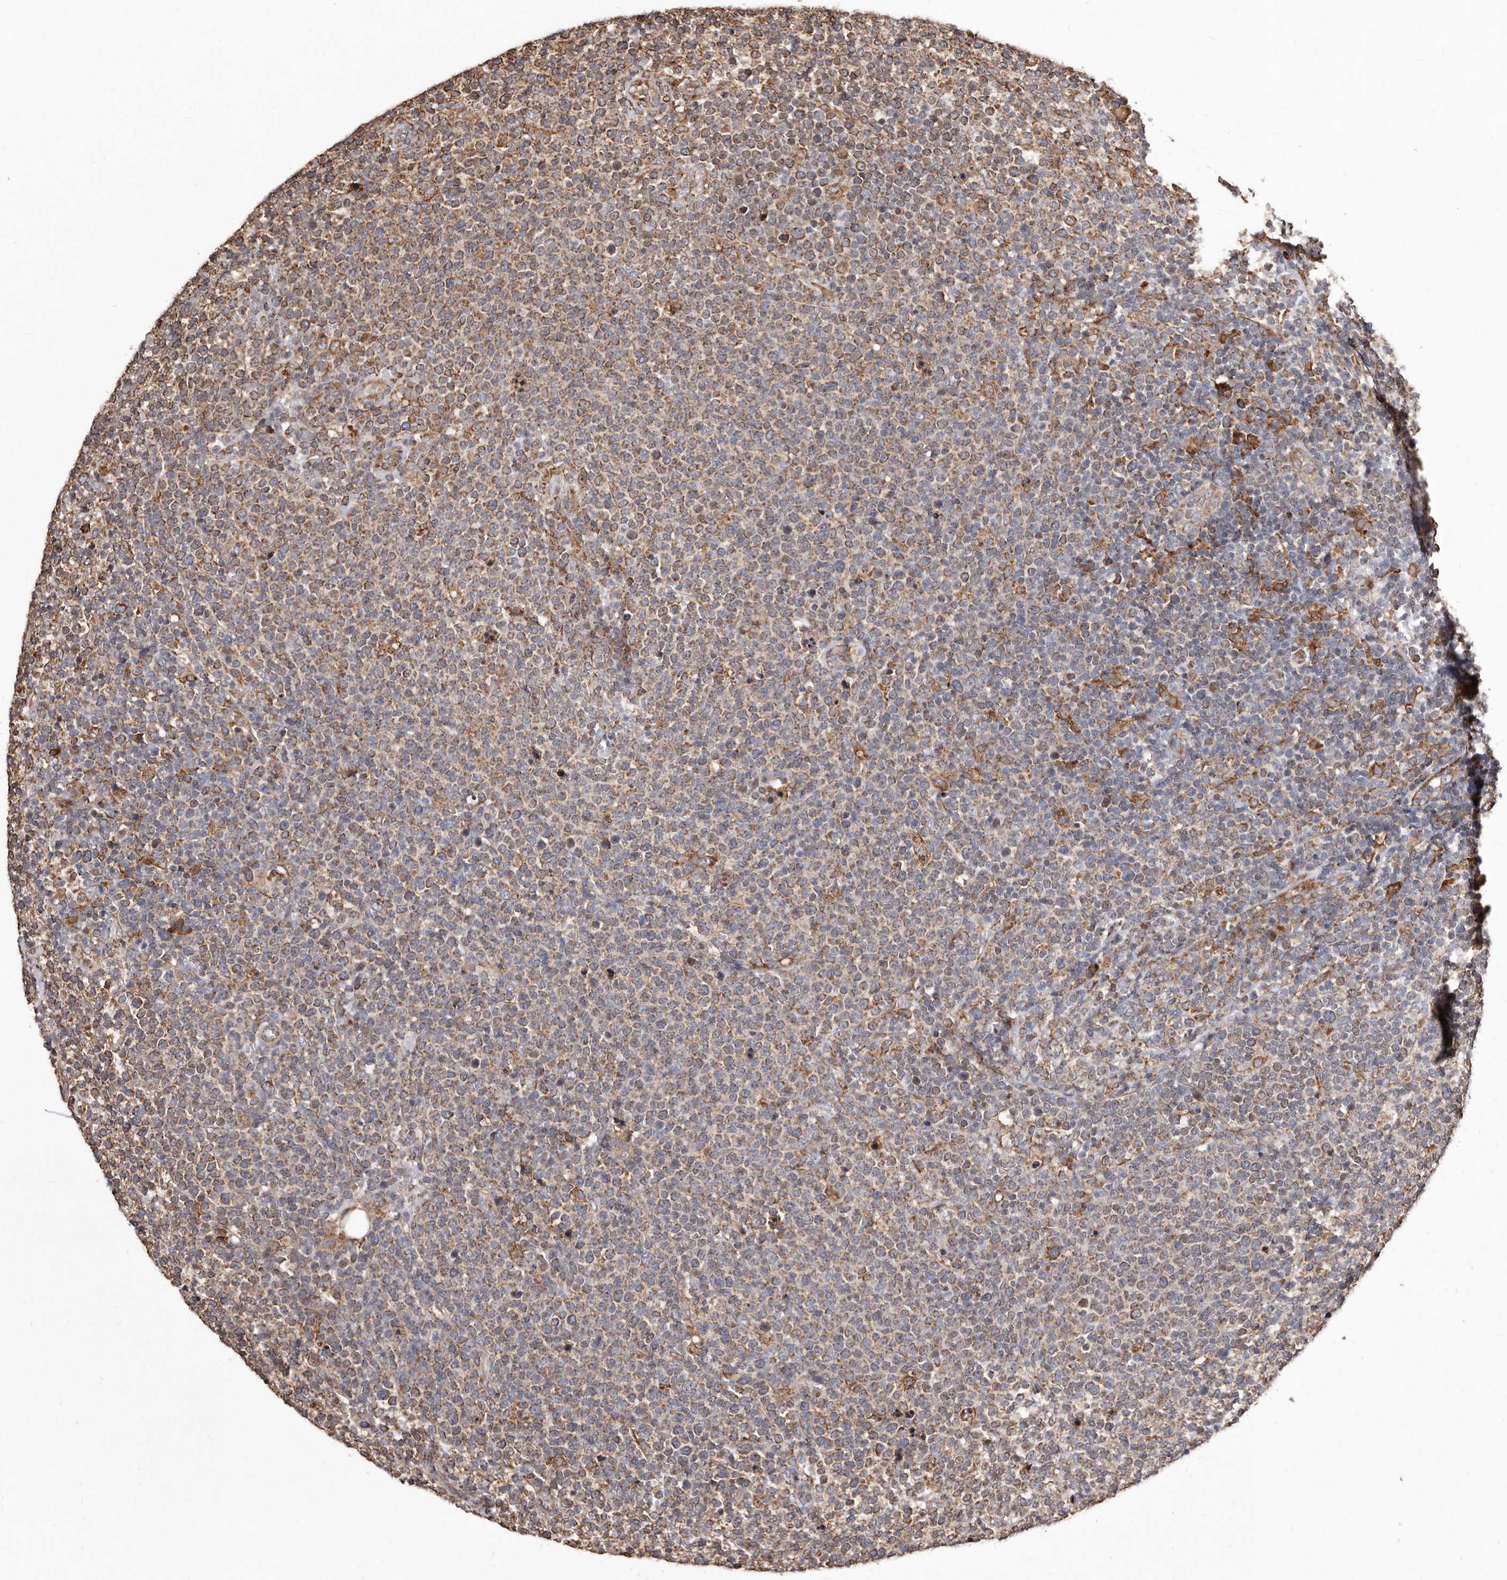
{"staining": {"intensity": "moderate", "quantity": "<25%", "location": "cytoplasmic/membranous"}, "tissue": "lymphoma", "cell_type": "Tumor cells", "image_type": "cancer", "snomed": [{"axis": "morphology", "description": "Malignant lymphoma, non-Hodgkin's type, High grade"}, {"axis": "topography", "description": "Lymph node"}], "caption": "Protein staining reveals moderate cytoplasmic/membranous expression in about <25% of tumor cells in lymphoma. The protein of interest is shown in brown color, while the nuclei are stained blue.", "gene": "STEAP2", "patient": {"sex": "male", "age": 61}}